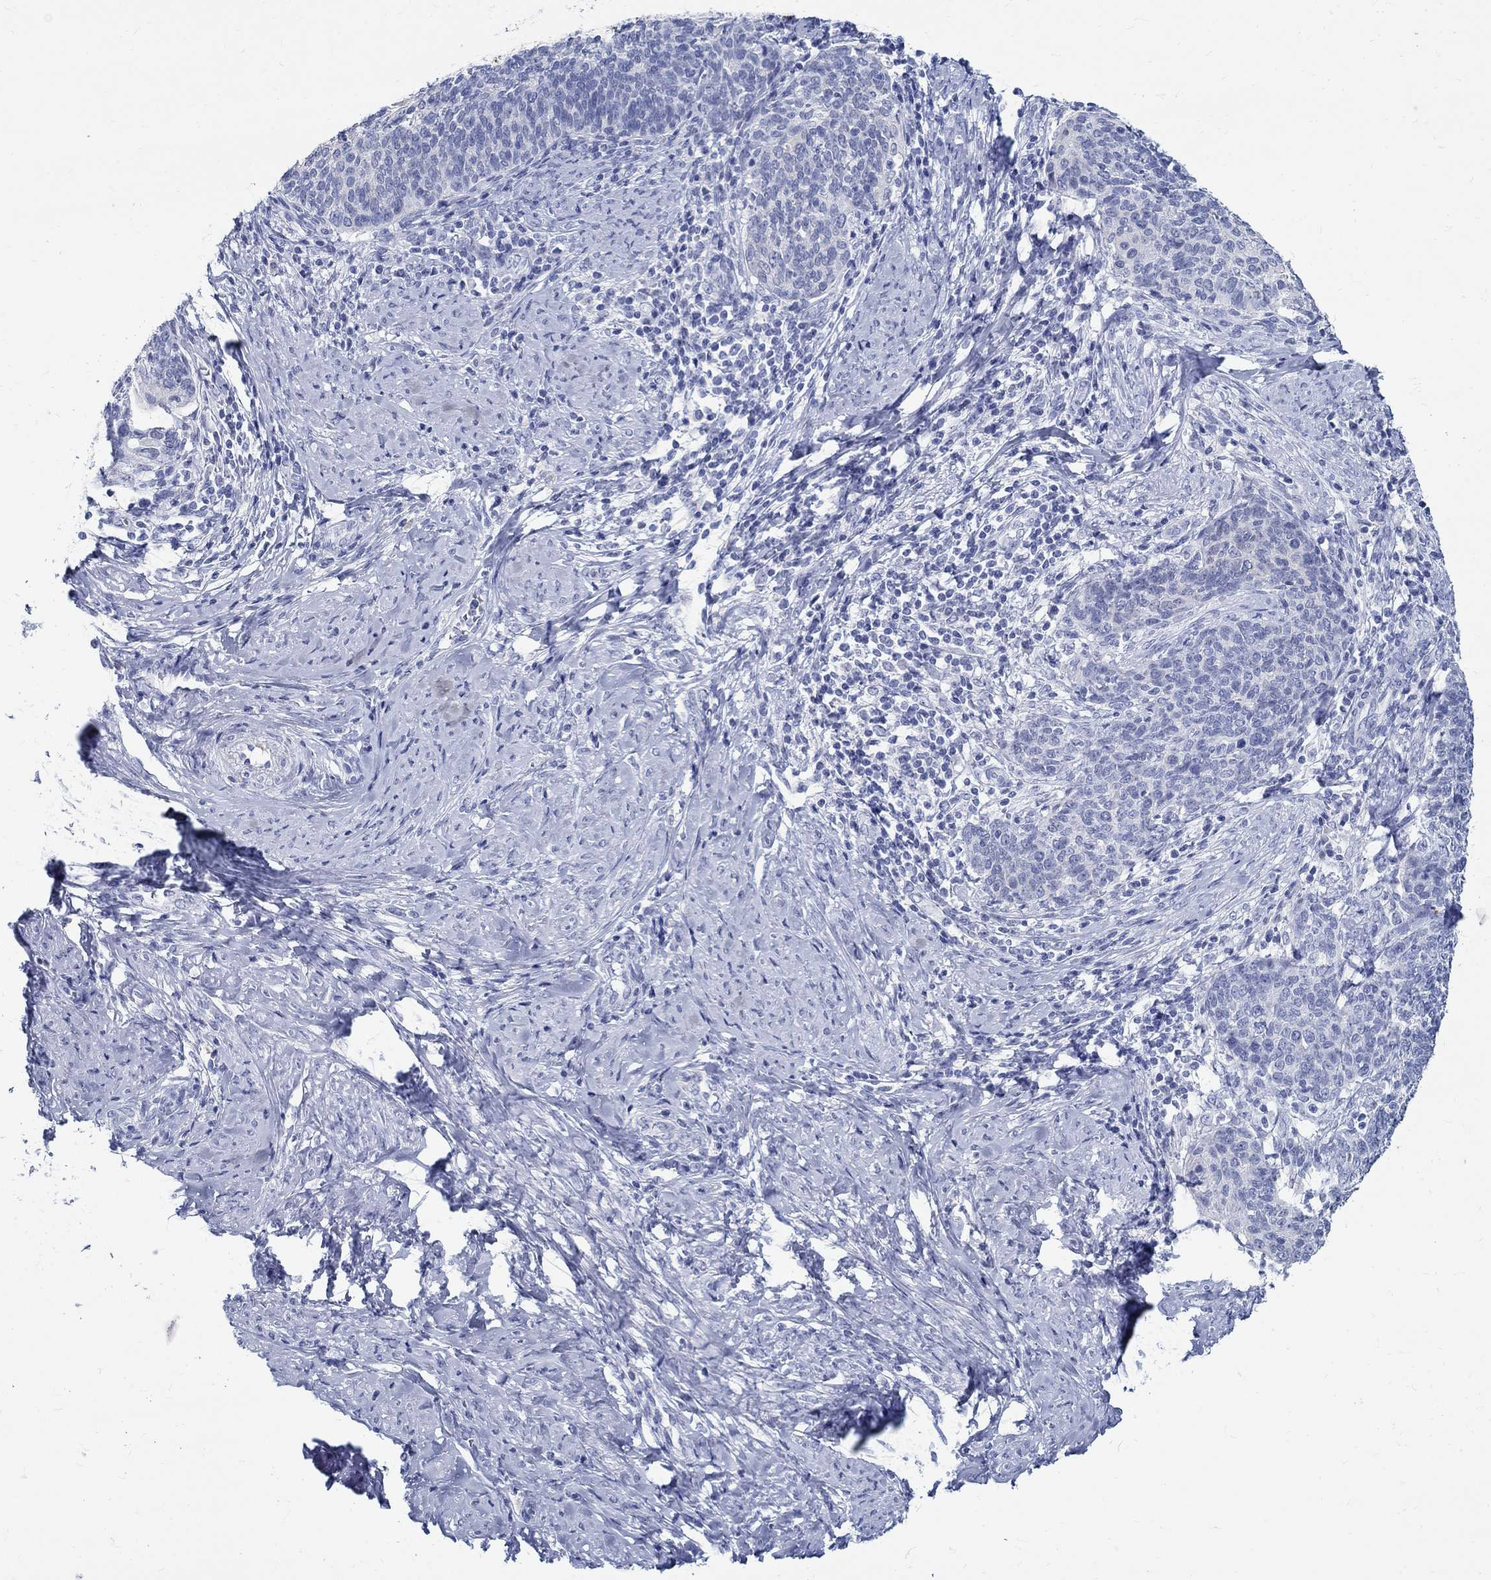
{"staining": {"intensity": "negative", "quantity": "none", "location": "none"}, "tissue": "cervical cancer", "cell_type": "Tumor cells", "image_type": "cancer", "snomed": [{"axis": "morphology", "description": "Normal tissue, NOS"}, {"axis": "morphology", "description": "Squamous cell carcinoma, NOS"}, {"axis": "topography", "description": "Cervix"}], "caption": "Protein analysis of cervical cancer (squamous cell carcinoma) displays no significant positivity in tumor cells.", "gene": "BSPRY", "patient": {"sex": "female", "age": 39}}